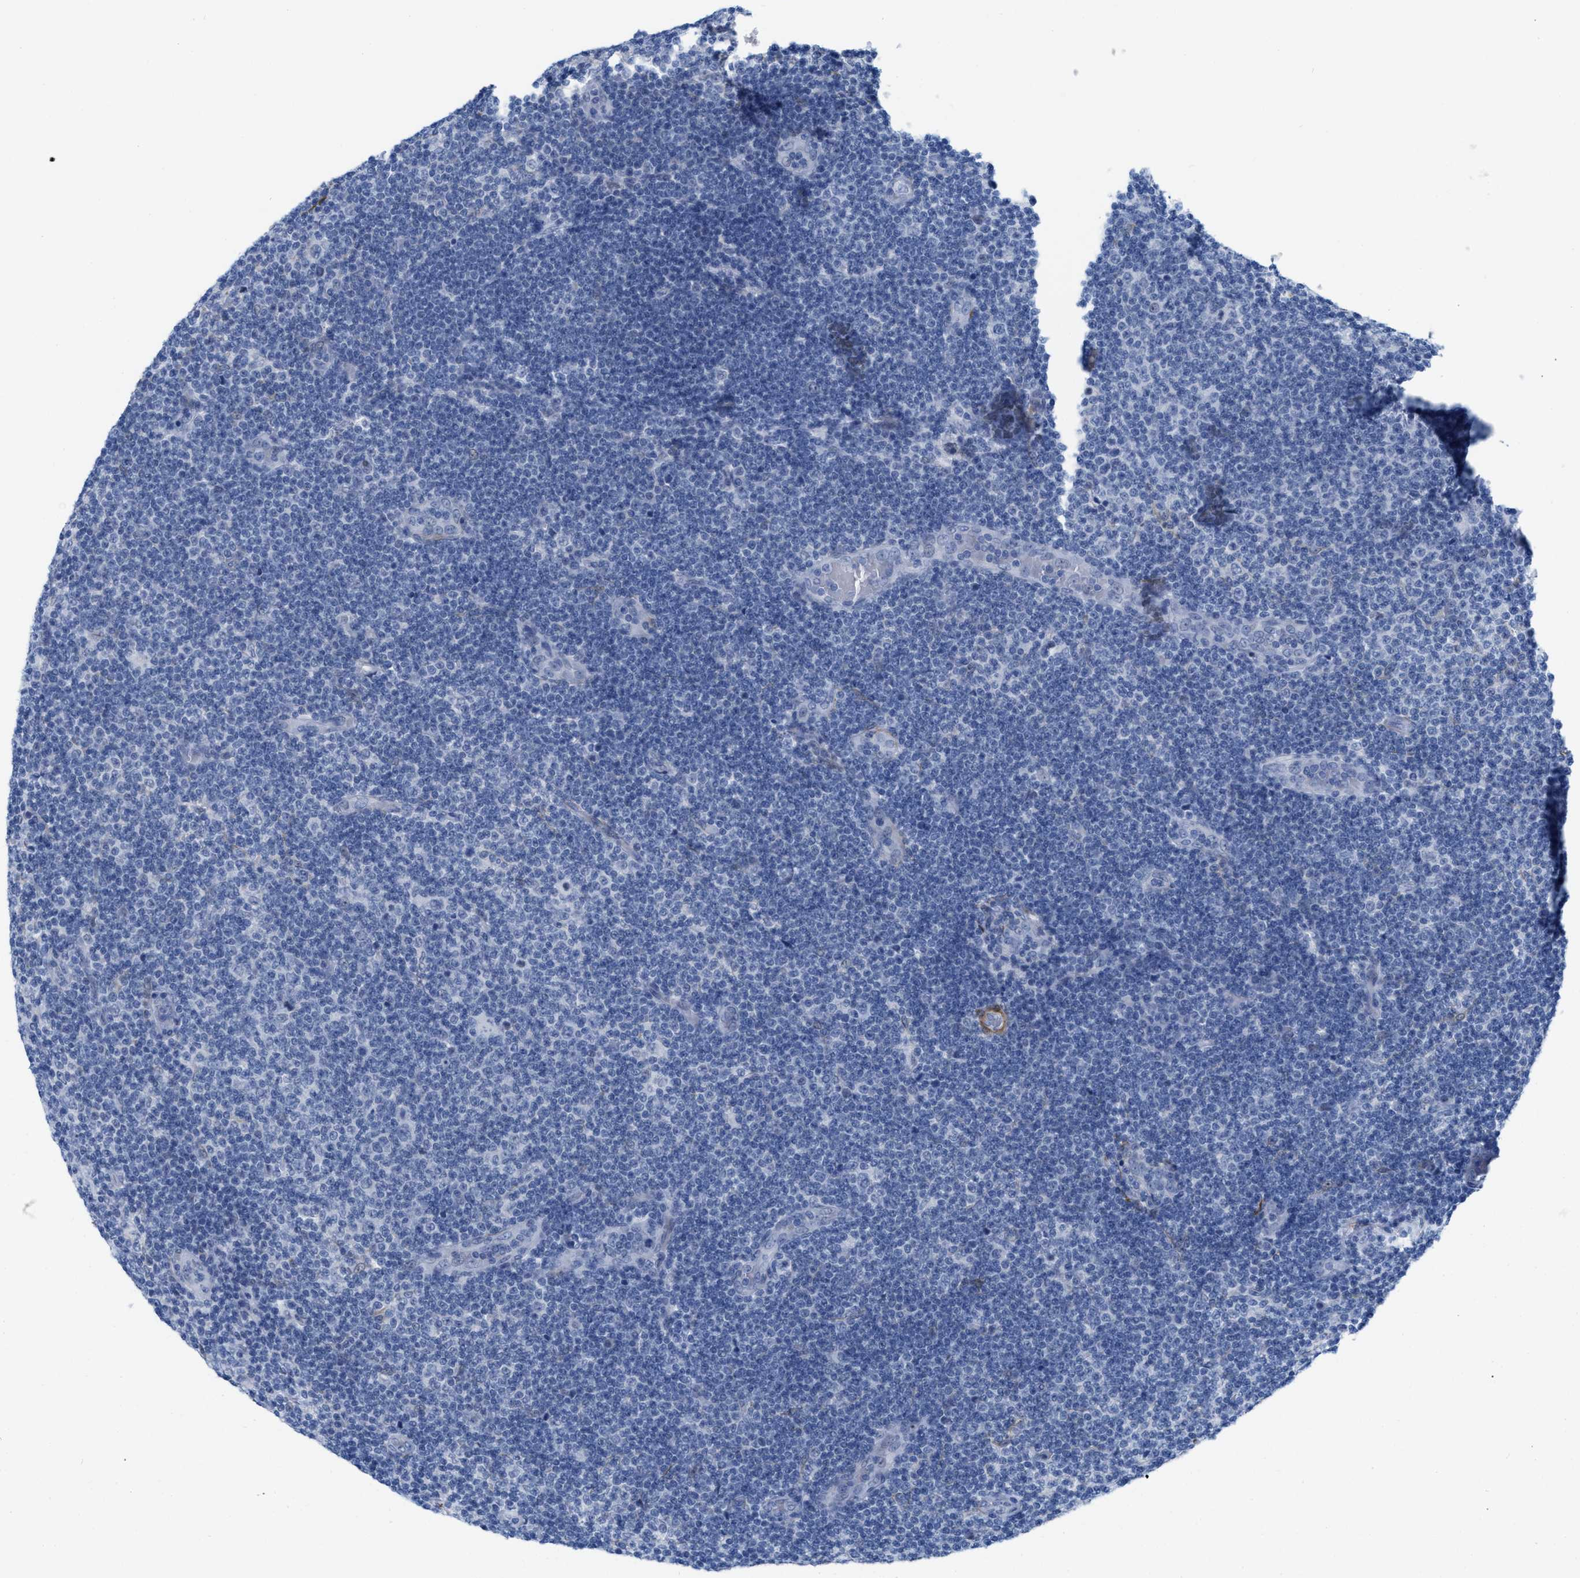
{"staining": {"intensity": "negative", "quantity": "none", "location": "none"}, "tissue": "lymphoma", "cell_type": "Tumor cells", "image_type": "cancer", "snomed": [{"axis": "morphology", "description": "Malignant lymphoma, non-Hodgkin's type, Low grade"}, {"axis": "topography", "description": "Lymph node"}], "caption": "High magnification brightfield microscopy of lymphoma stained with DAB (brown) and counterstained with hematoxylin (blue): tumor cells show no significant positivity.", "gene": "TAGLN", "patient": {"sex": "male", "age": 83}}